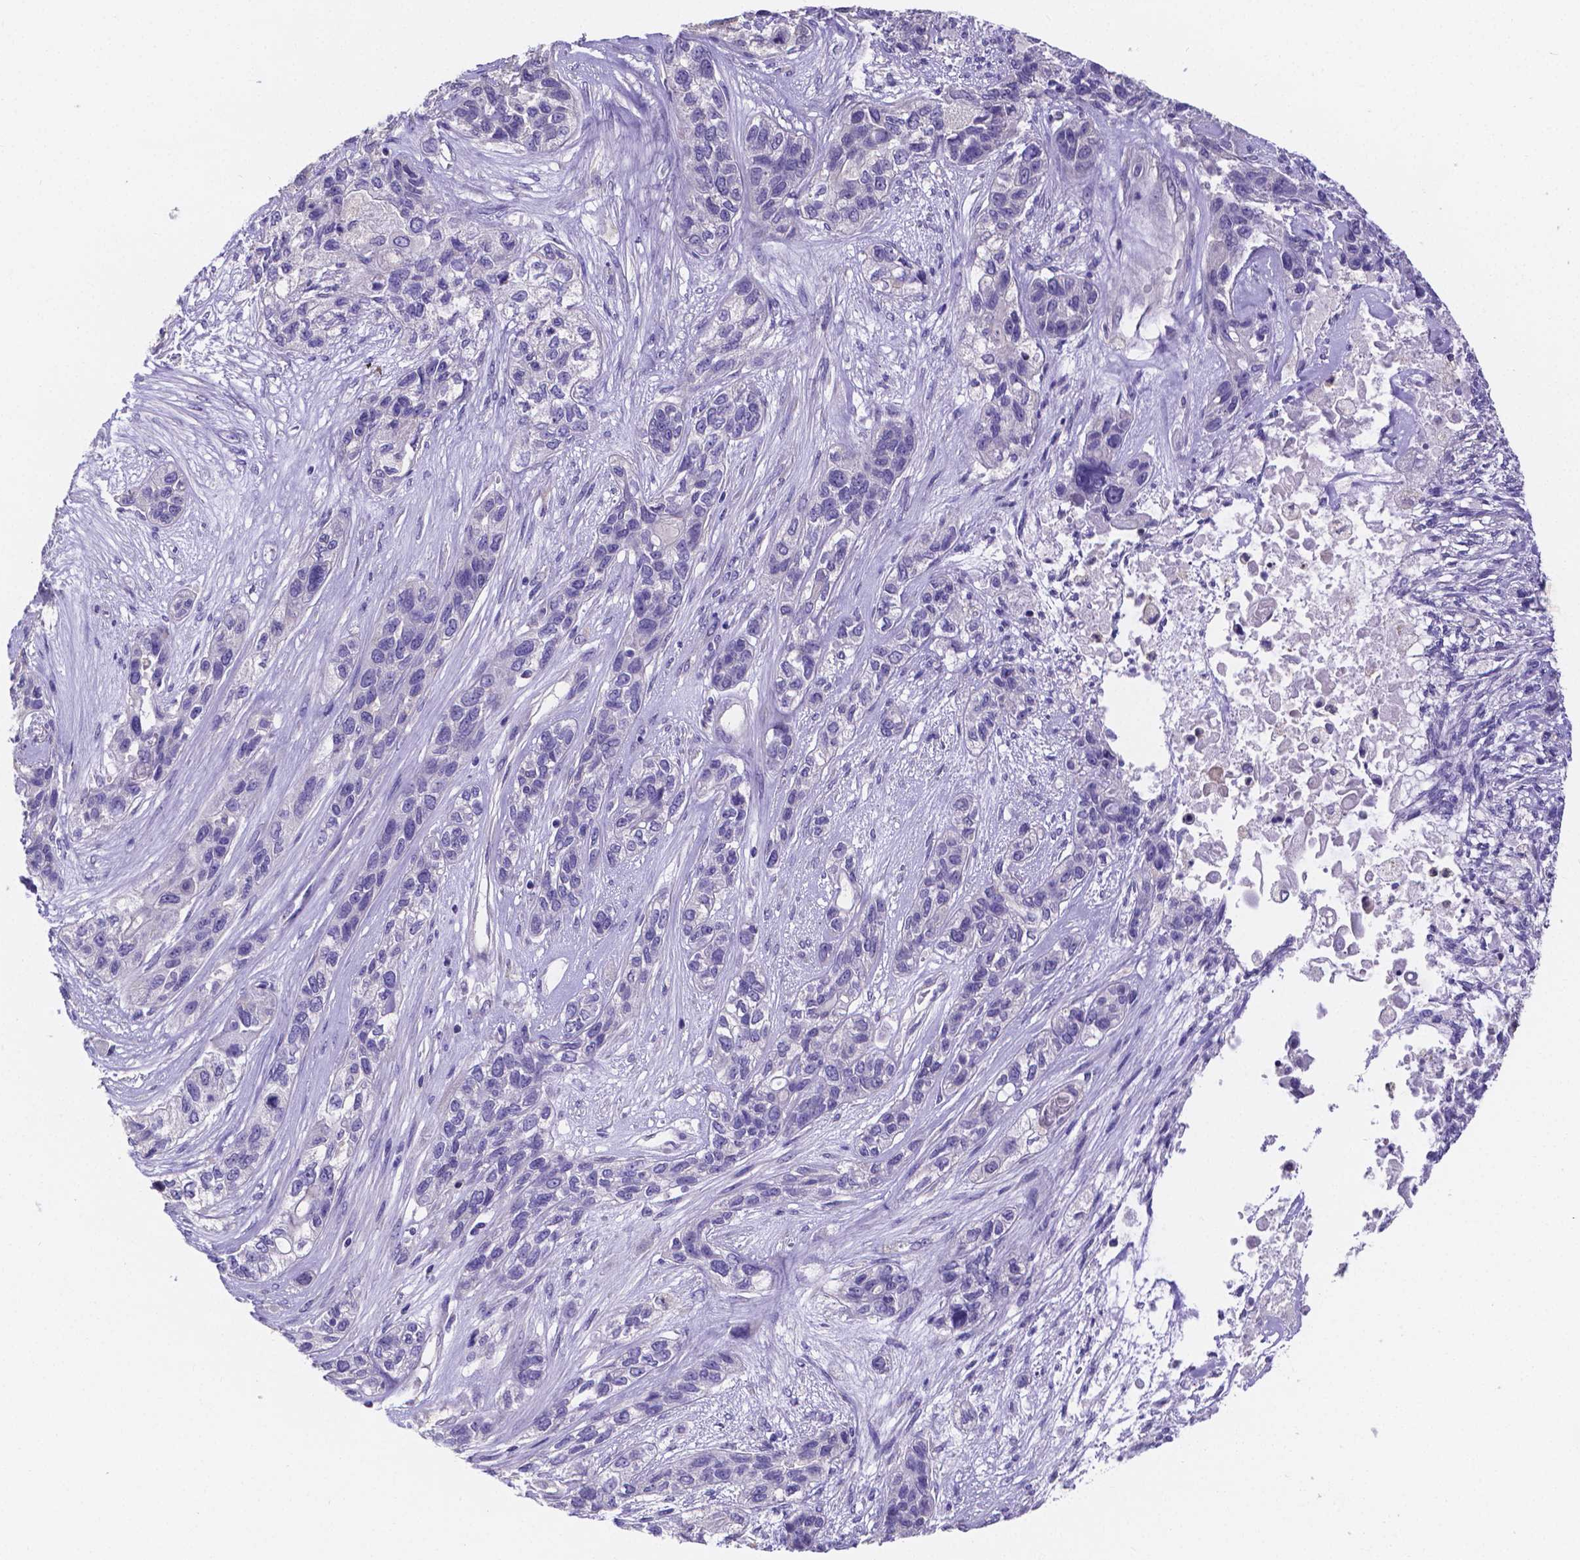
{"staining": {"intensity": "negative", "quantity": "none", "location": "none"}, "tissue": "lung cancer", "cell_type": "Tumor cells", "image_type": "cancer", "snomed": [{"axis": "morphology", "description": "Squamous cell carcinoma, NOS"}, {"axis": "topography", "description": "Lung"}], "caption": "IHC photomicrograph of neoplastic tissue: human lung cancer stained with DAB (3,3'-diaminobenzidine) displays no significant protein expression in tumor cells.", "gene": "ATP6V1D", "patient": {"sex": "female", "age": 70}}